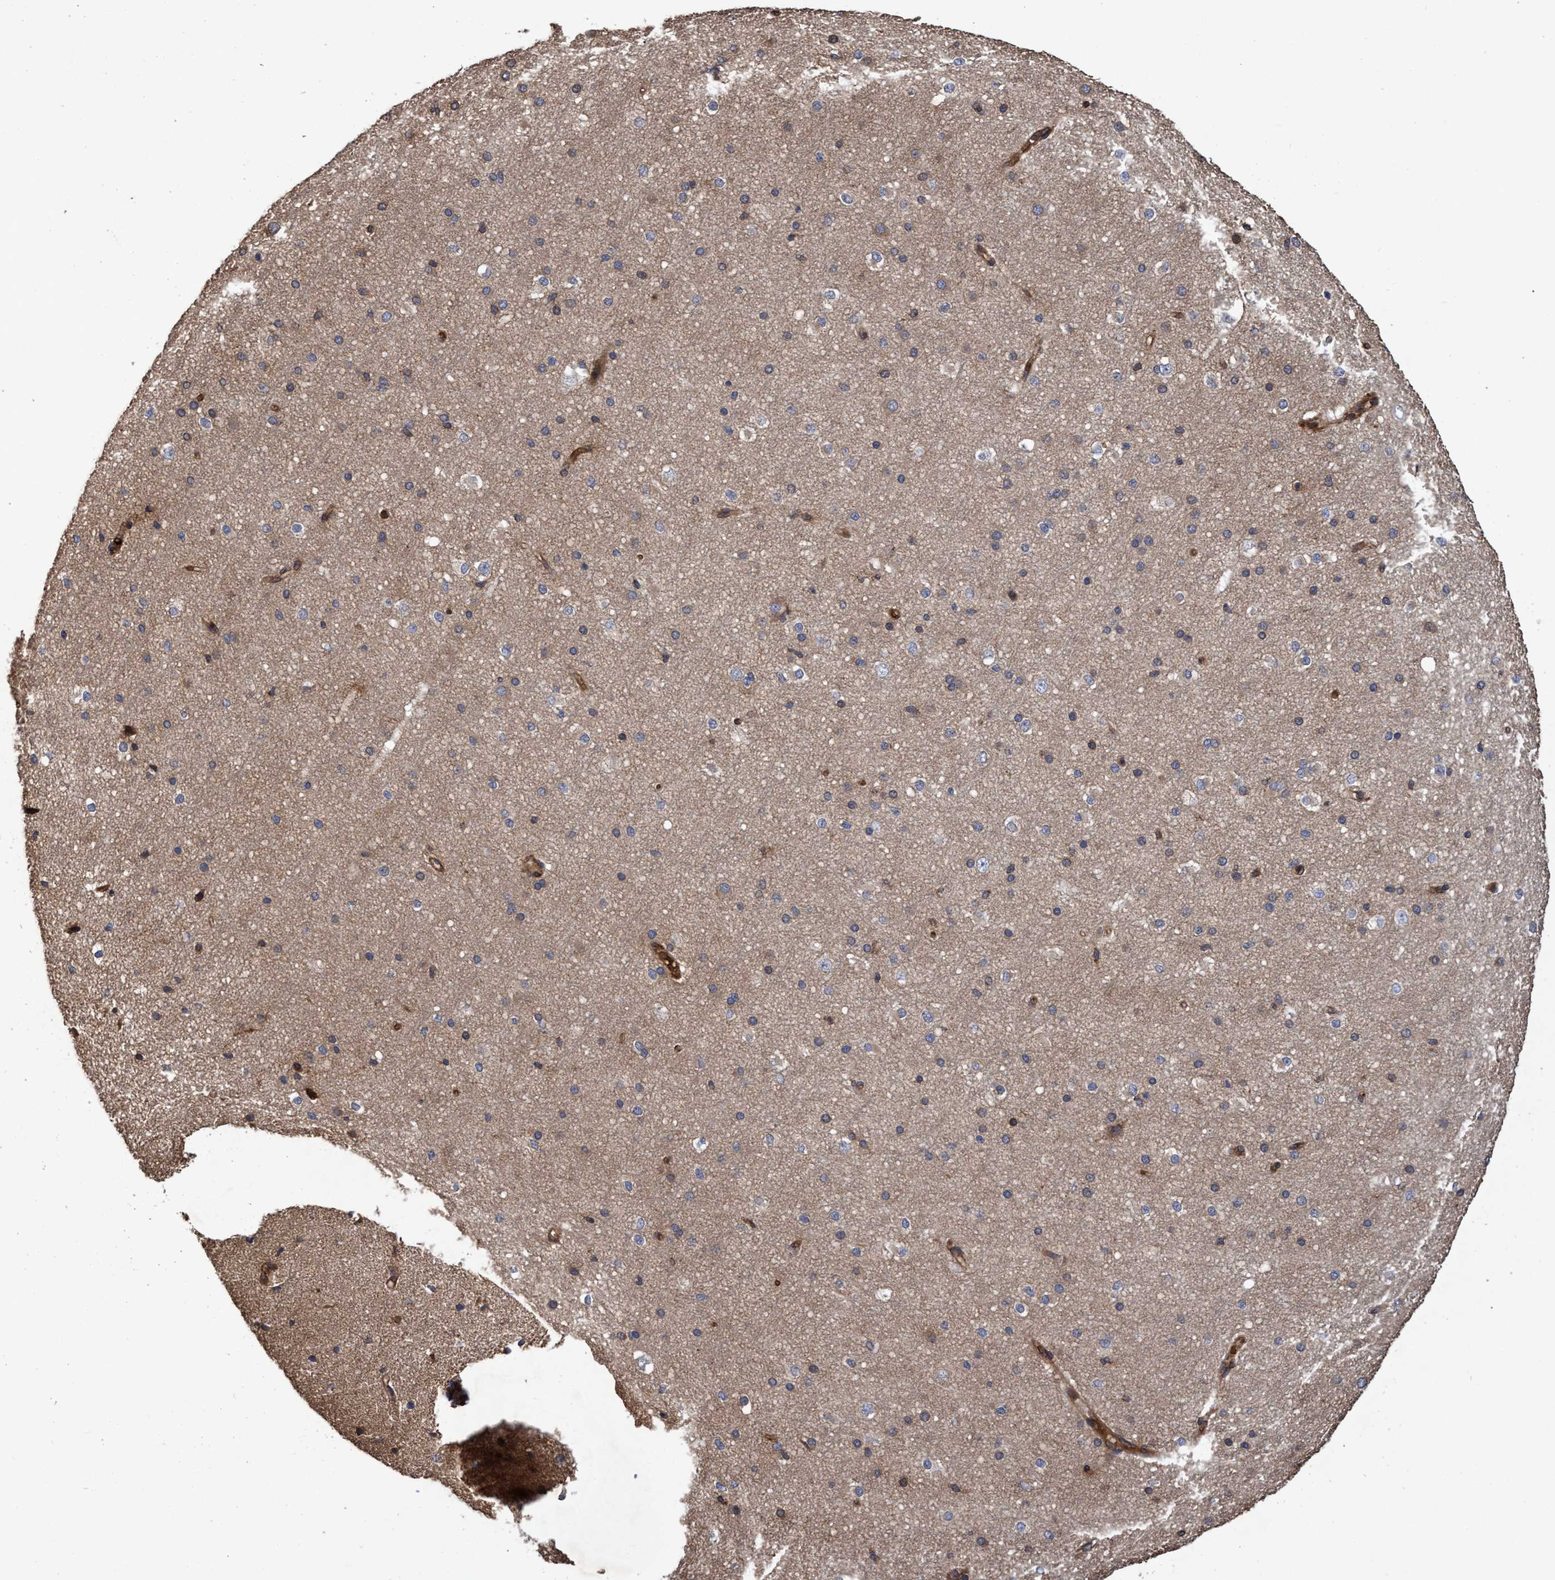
{"staining": {"intensity": "strong", "quantity": ">75%", "location": "cytoplasmic/membranous"}, "tissue": "cerebral cortex", "cell_type": "Endothelial cells", "image_type": "normal", "snomed": [{"axis": "morphology", "description": "Normal tissue, NOS"}, {"axis": "morphology", "description": "Developmental malformation"}, {"axis": "topography", "description": "Cerebral cortex"}], "caption": "Unremarkable cerebral cortex demonstrates strong cytoplasmic/membranous staining in about >75% of endothelial cells, visualized by immunohistochemistry.", "gene": "CHMP6", "patient": {"sex": "female", "age": 30}}